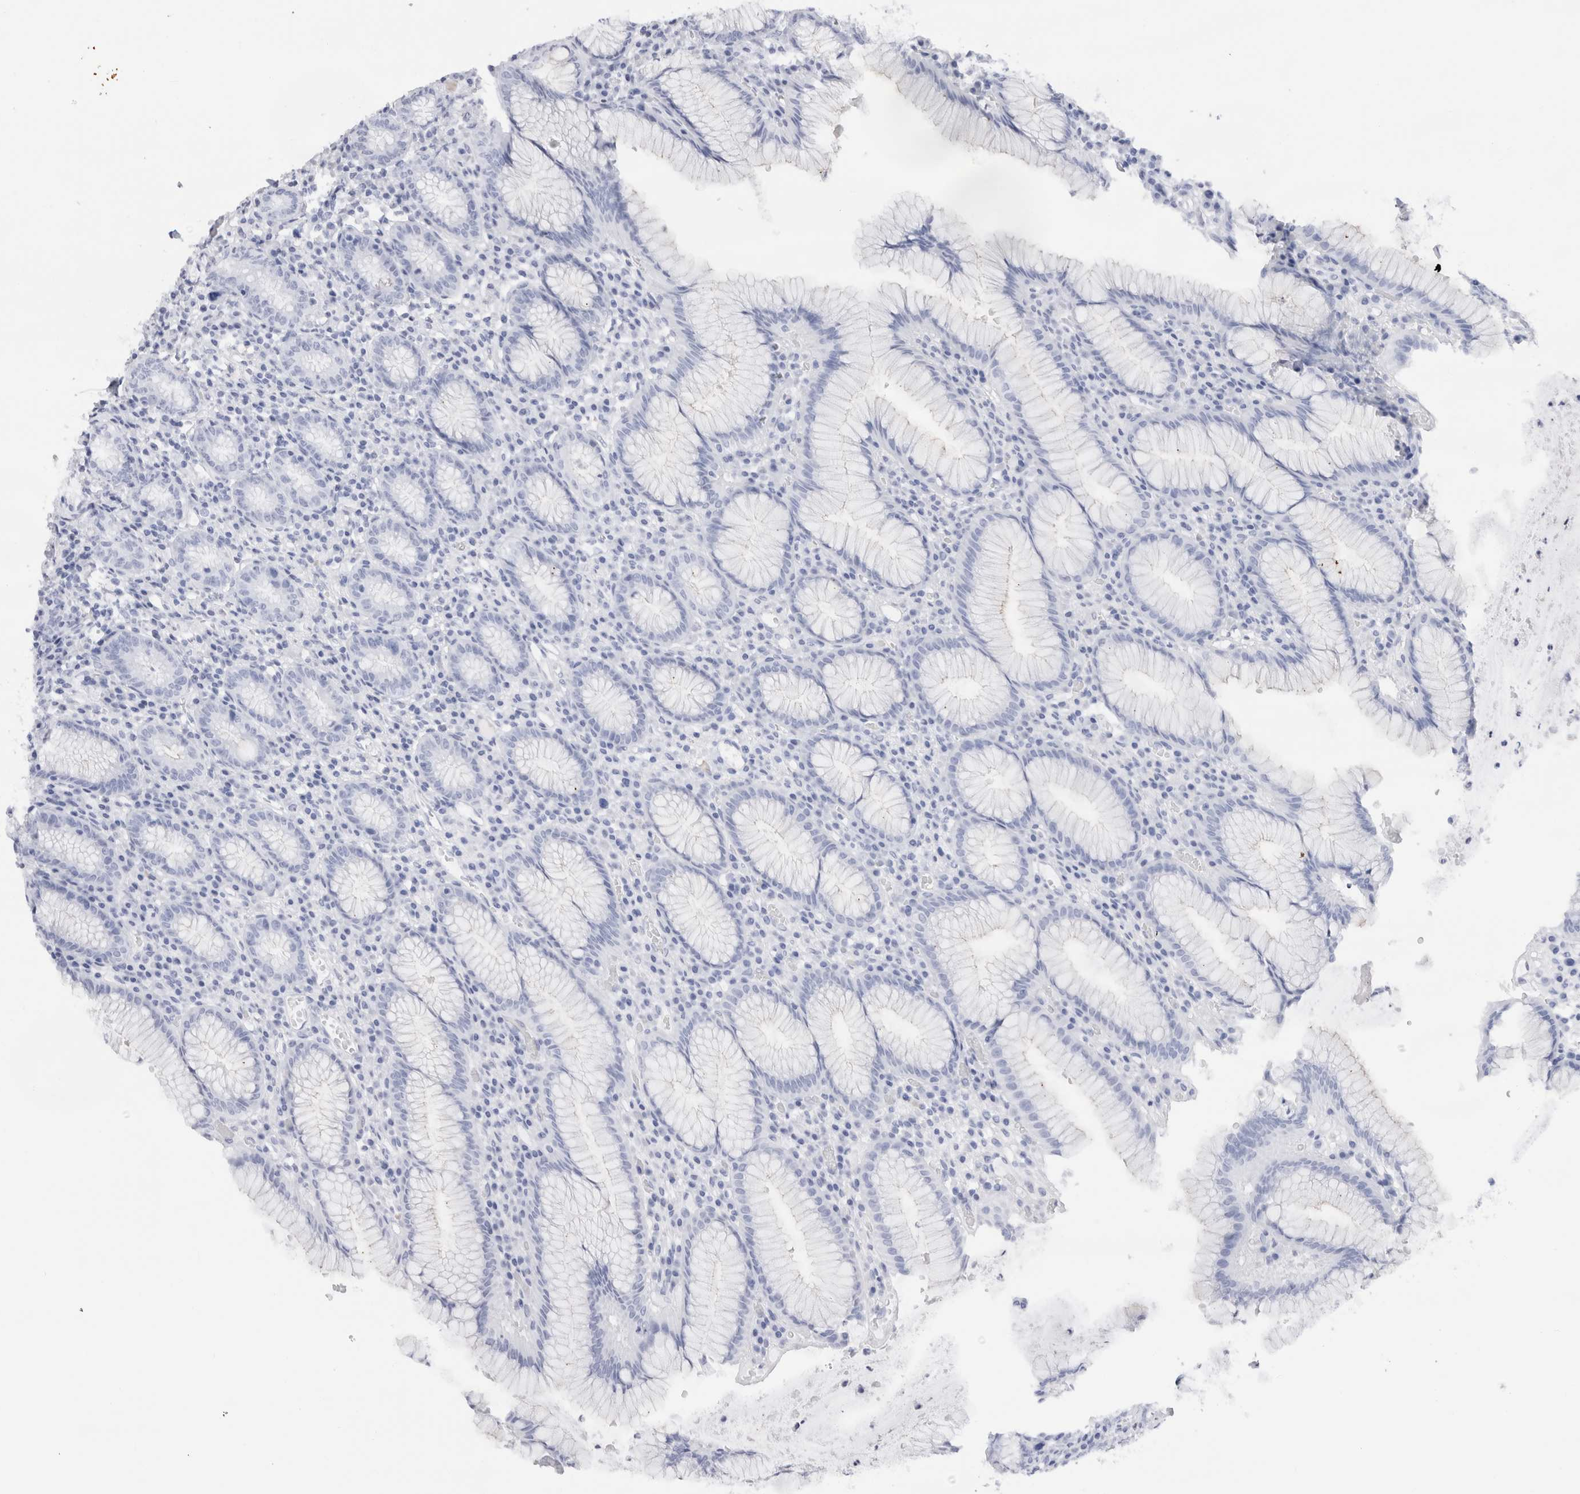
{"staining": {"intensity": "weak", "quantity": "<25%", "location": "cytoplasmic/membranous"}, "tissue": "stomach", "cell_type": "Glandular cells", "image_type": "normal", "snomed": [{"axis": "morphology", "description": "Normal tissue, NOS"}, {"axis": "topography", "description": "Stomach"}], "caption": "A high-resolution image shows immunohistochemistry (IHC) staining of unremarkable stomach, which exhibits no significant expression in glandular cells.", "gene": "MUC15", "patient": {"sex": "male", "age": 55}}